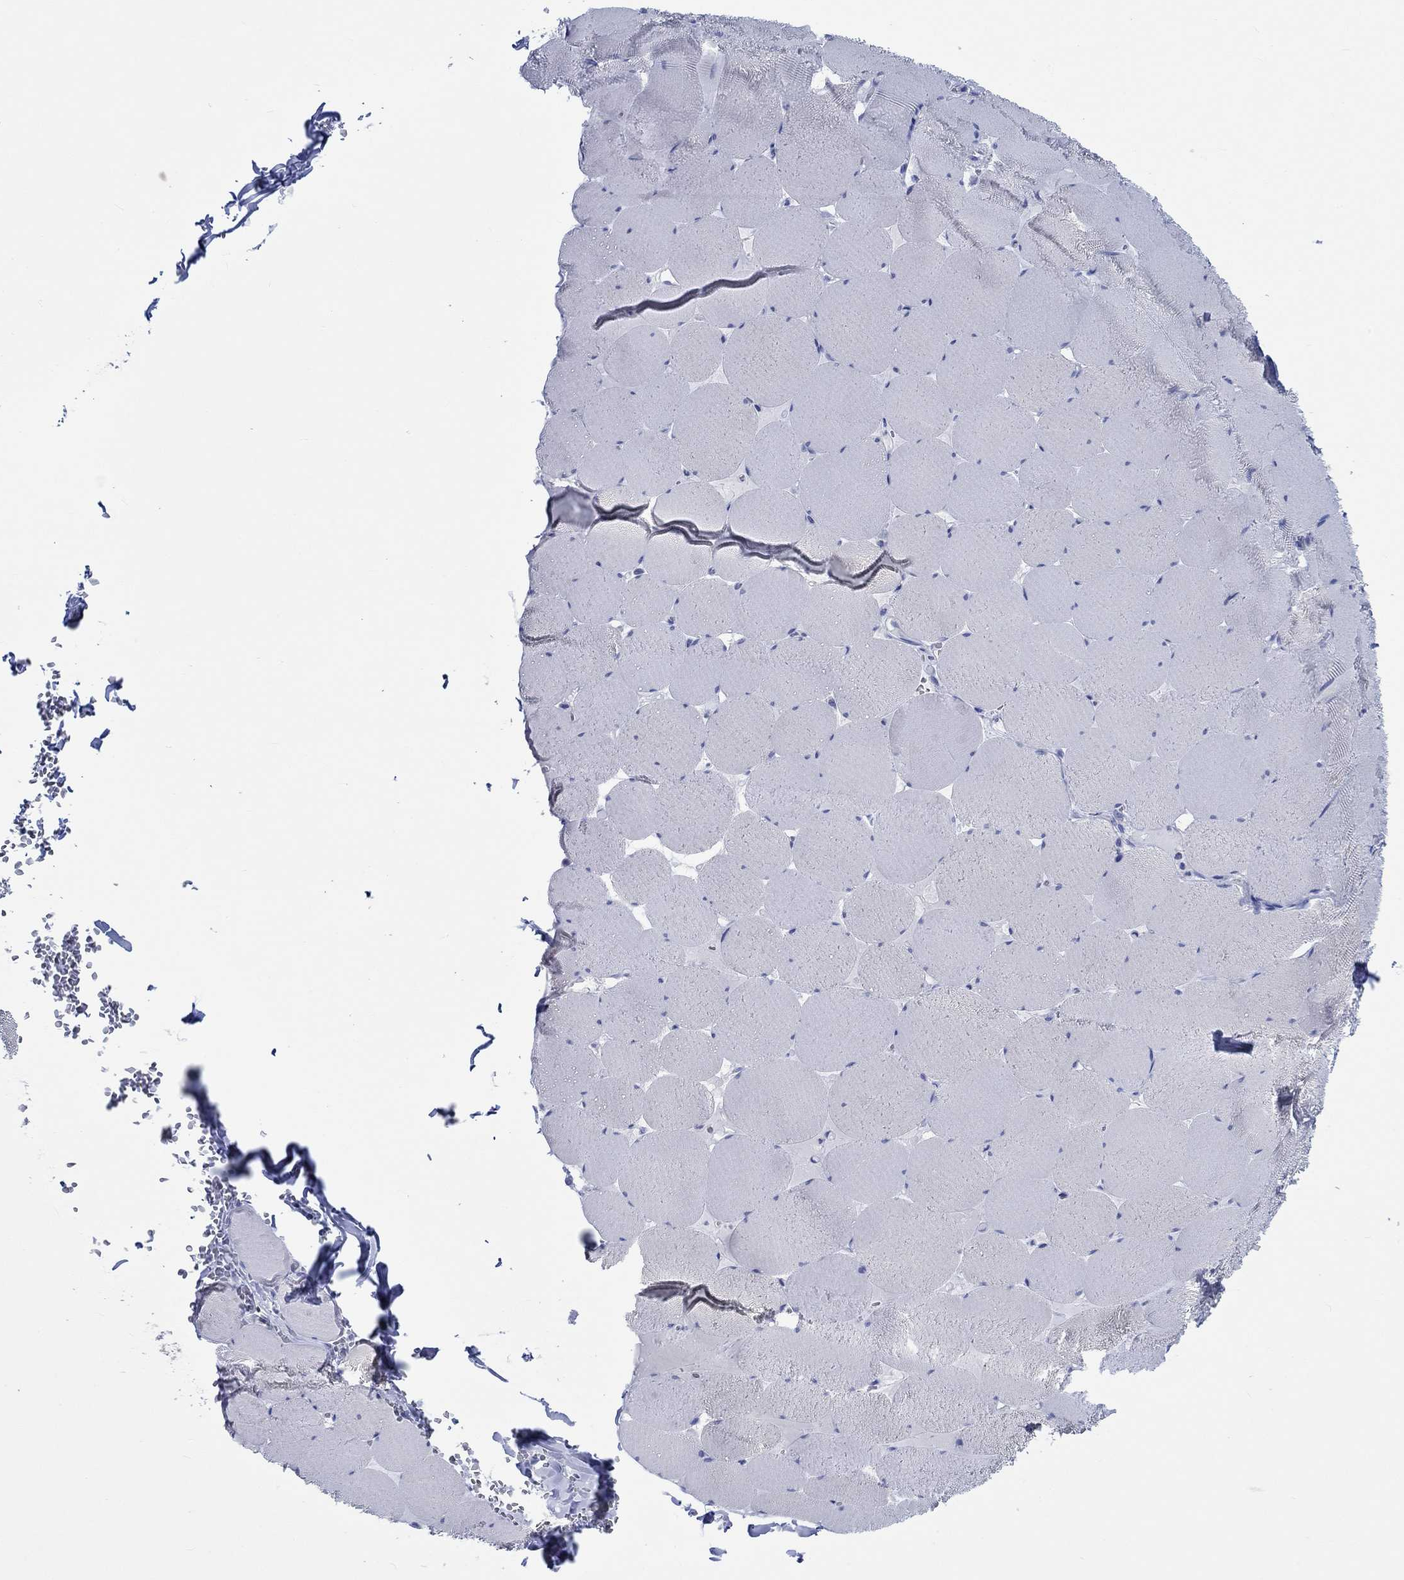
{"staining": {"intensity": "negative", "quantity": "none", "location": "none"}, "tissue": "skeletal muscle", "cell_type": "Myocytes", "image_type": "normal", "snomed": [{"axis": "morphology", "description": "Normal tissue, NOS"}, {"axis": "morphology", "description": "Malignant melanoma, Metastatic site"}, {"axis": "topography", "description": "Skeletal muscle"}], "caption": "Myocytes are negative for brown protein staining in normal skeletal muscle. (DAB IHC visualized using brightfield microscopy, high magnification).", "gene": "PTPRN2", "patient": {"sex": "male", "age": 50}}